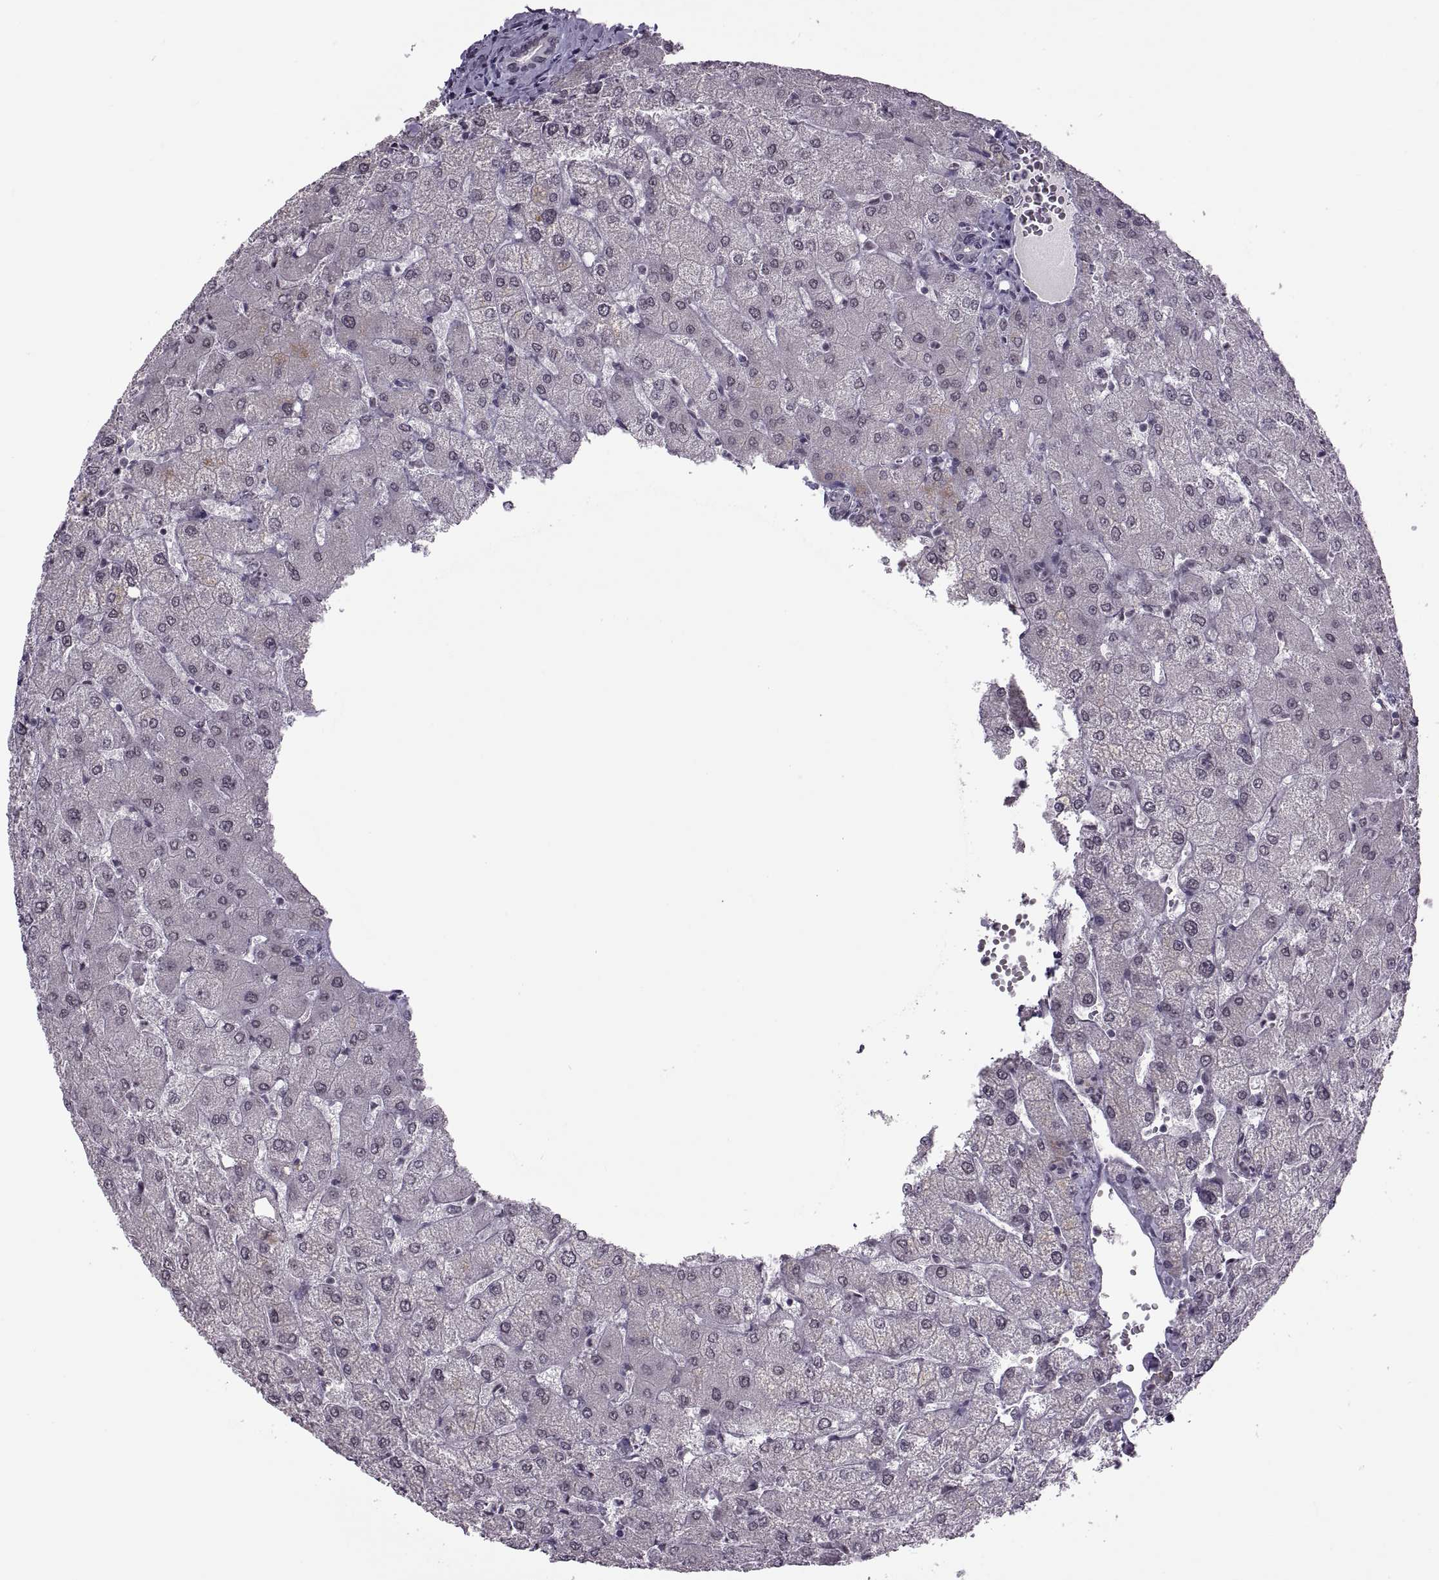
{"staining": {"intensity": "negative", "quantity": "none", "location": "none"}, "tissue": "liver", "cell_type": "Cholangiocytes", "image_type": "normal", "snomed": [{"axis": "morphology", "description": "Normal tissue, NOS"}, {"axis": "topography", "description": "Liver"}], "caption": "Protein analysis of normal liver demonstrates no significant expression in cholangiocytes.", "gene": "OTP", "patient": {"sex": "female", "age": 54}}